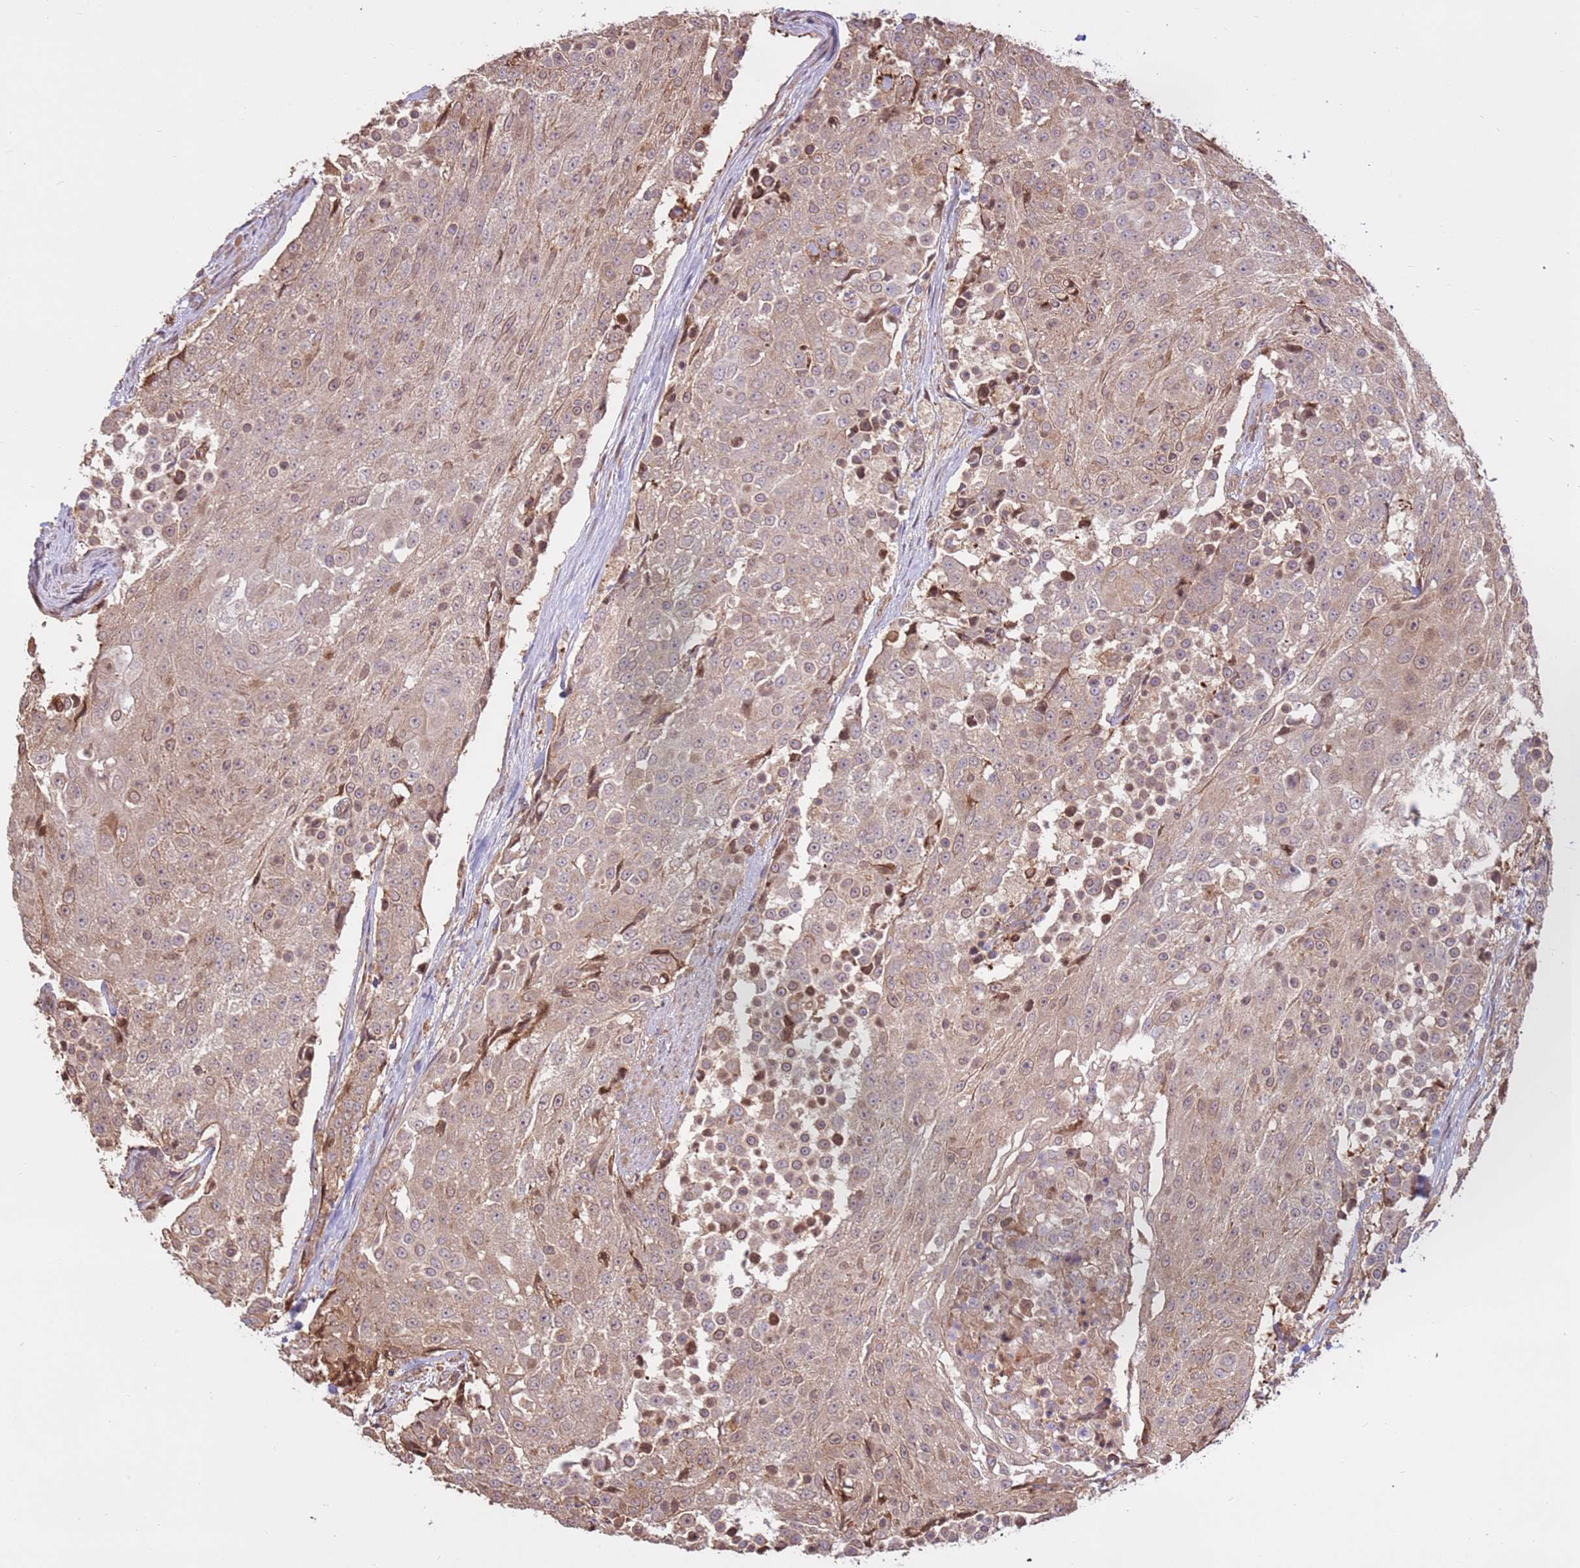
{"staining": {"intensity": "weak", "quantity": "25%-75%", "location": "cytoplasmic/membranous,nuclear"}, "tissue": "urothelial cancer", "cell_type": "Tumor cells", "image_type": "cancer", "snomed": [{"axis": "morphology", "description": "Urothelial carcinoma, High grade"}, {"axis": "topography", "description": "Urinary bladder"}], "caption": "High-power microscopy captured an immunohistochemistry (IHC) histopathology image of high-grade urothelial carcinoma, revealing weak cytoplasmic/membranous and nuclear positivity in about 25%-75% of tumor cells.", "gene": "CCDC112", "patient": {"sex": "female", "age": 63}}